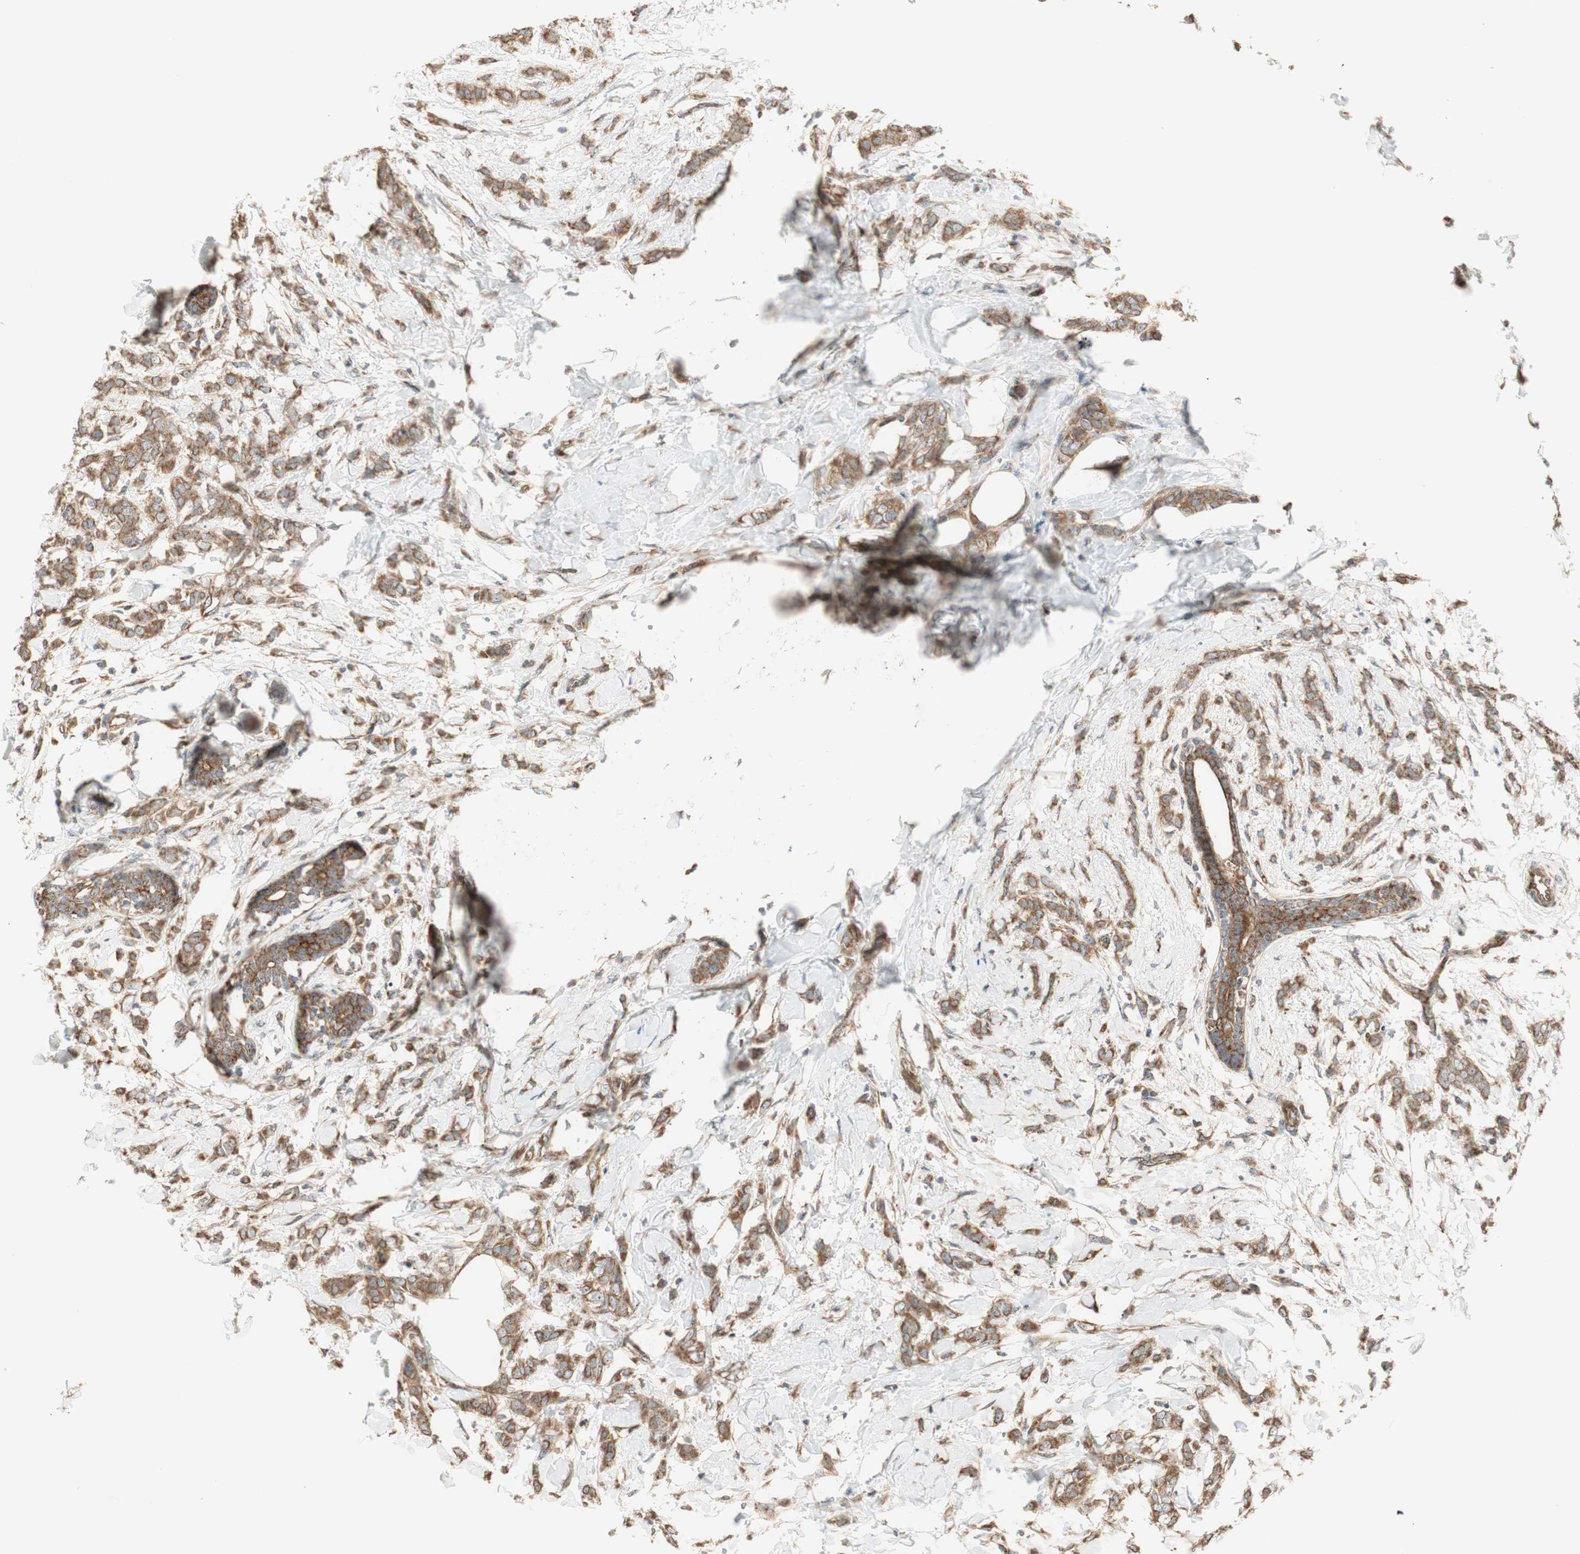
{"staining": {"intensity": "moderate", "quantity": ">75%", "location": "cytoplasmic/membranous"}, "tissue": "breast cancer", "cell_type": "Tumor cells", "image_type": "cancer", "snomed": [{"axis": "morphology", "description": "Lobular carcinoma, in situ"}, {"axis": "morphology", "description": "Lobular carcinoma"}, {"axis": "topography", "description": "Breast"}], "caption": "A brown stain labels moderate cytoplasmic/membranous staining of a protein in breast lobular carcinoma tumor cells.", "gene": "CTTNBP2NL", "patient": {"sex": "female", "age": 41}}